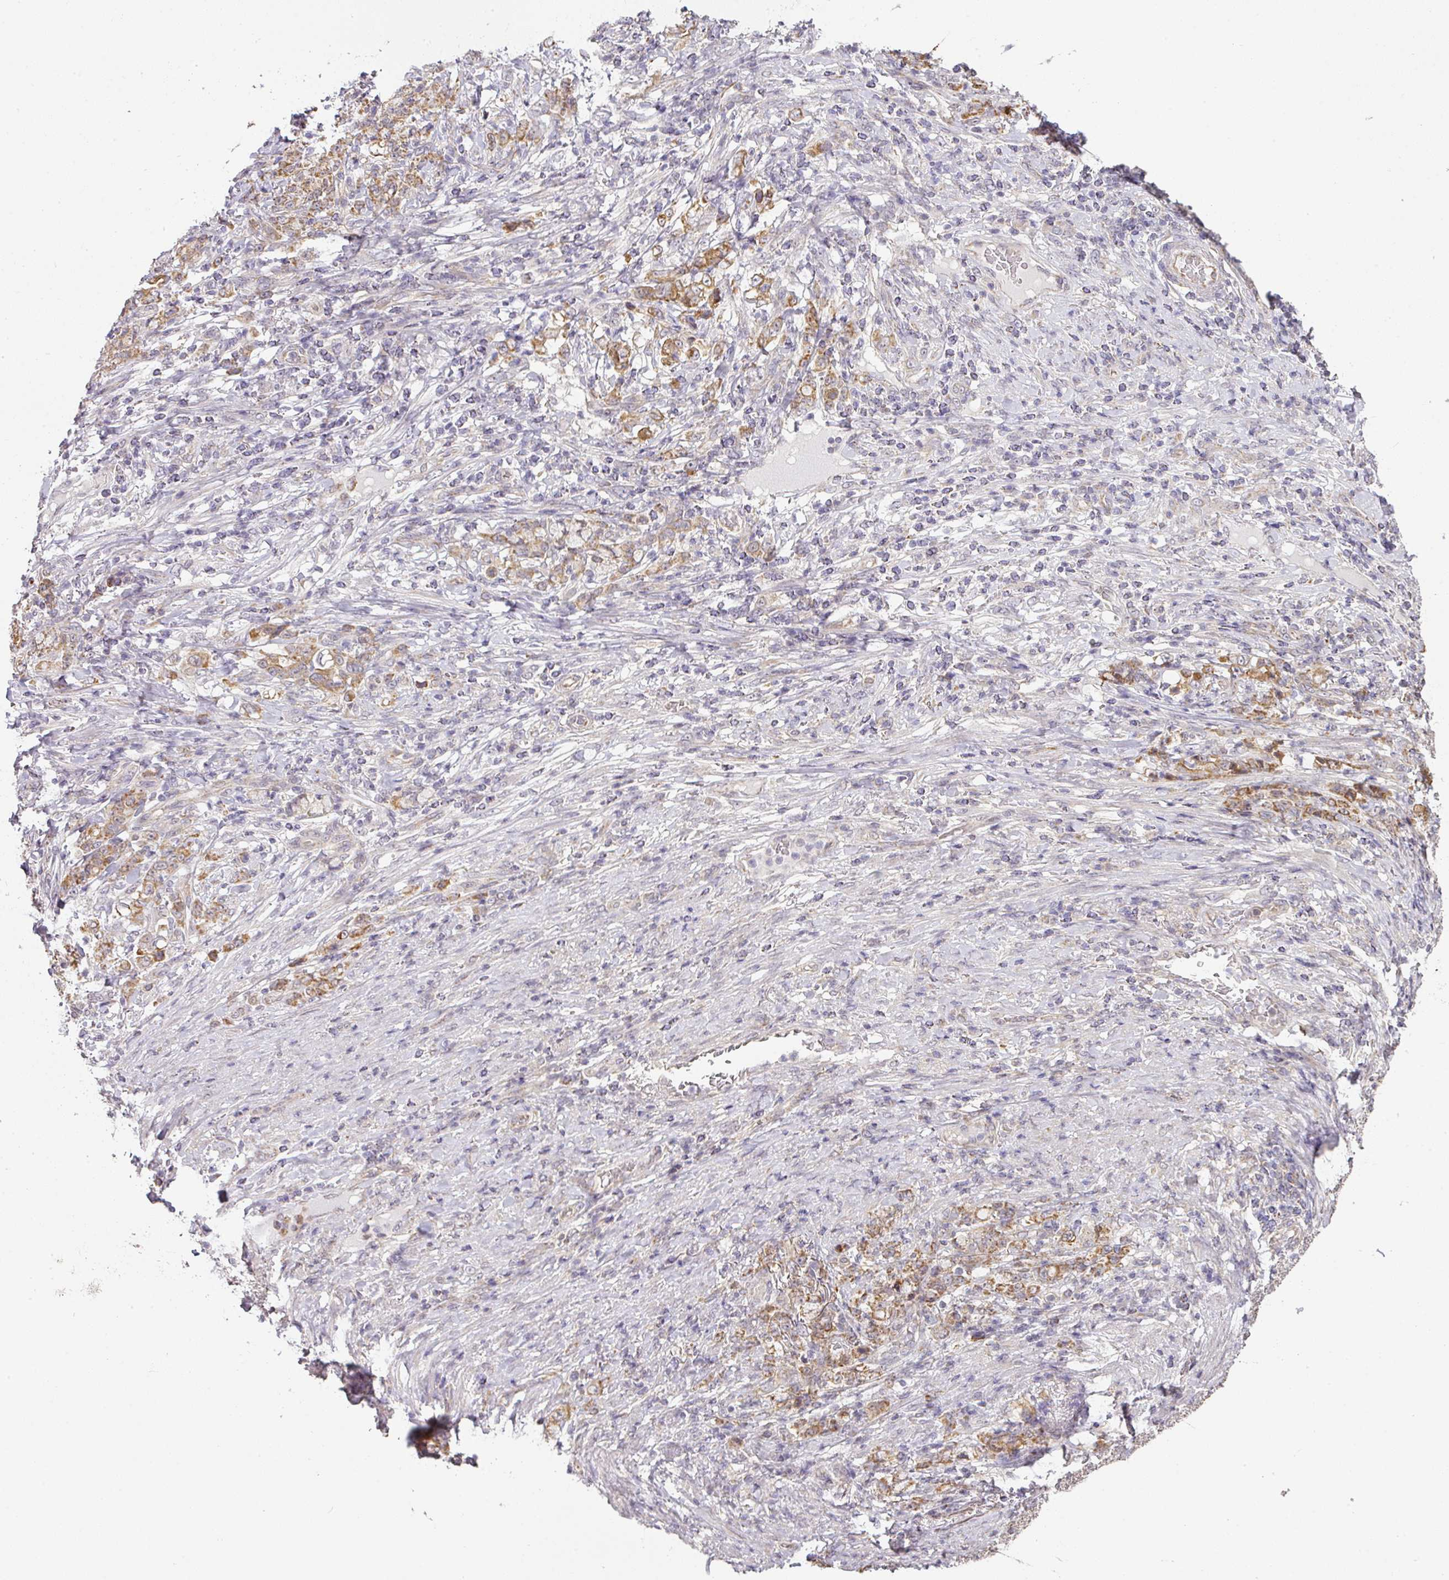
{"staining": {"intensity": "moderate", "quantity": ">75%", "location": "cytoplasmic/membranous"}, "tissue": "stomach cancer", "cell_type": "Tumor cells", "image_type": "cancer", "snomed": [{"axis": "morphology", "description": "Adenocarcinoma, NOS"}, {"axis": "topography", "description": "Stomach"}], "caption": "There is medium levels of moderate cytoplasmic/membranous staining in tumor cells of stomach adenocarcinoma, as demonstrated by immunohistochemical staining (brown color).", "gene": "MYOM2", "patient": {"sex": "female", "age": 79}}